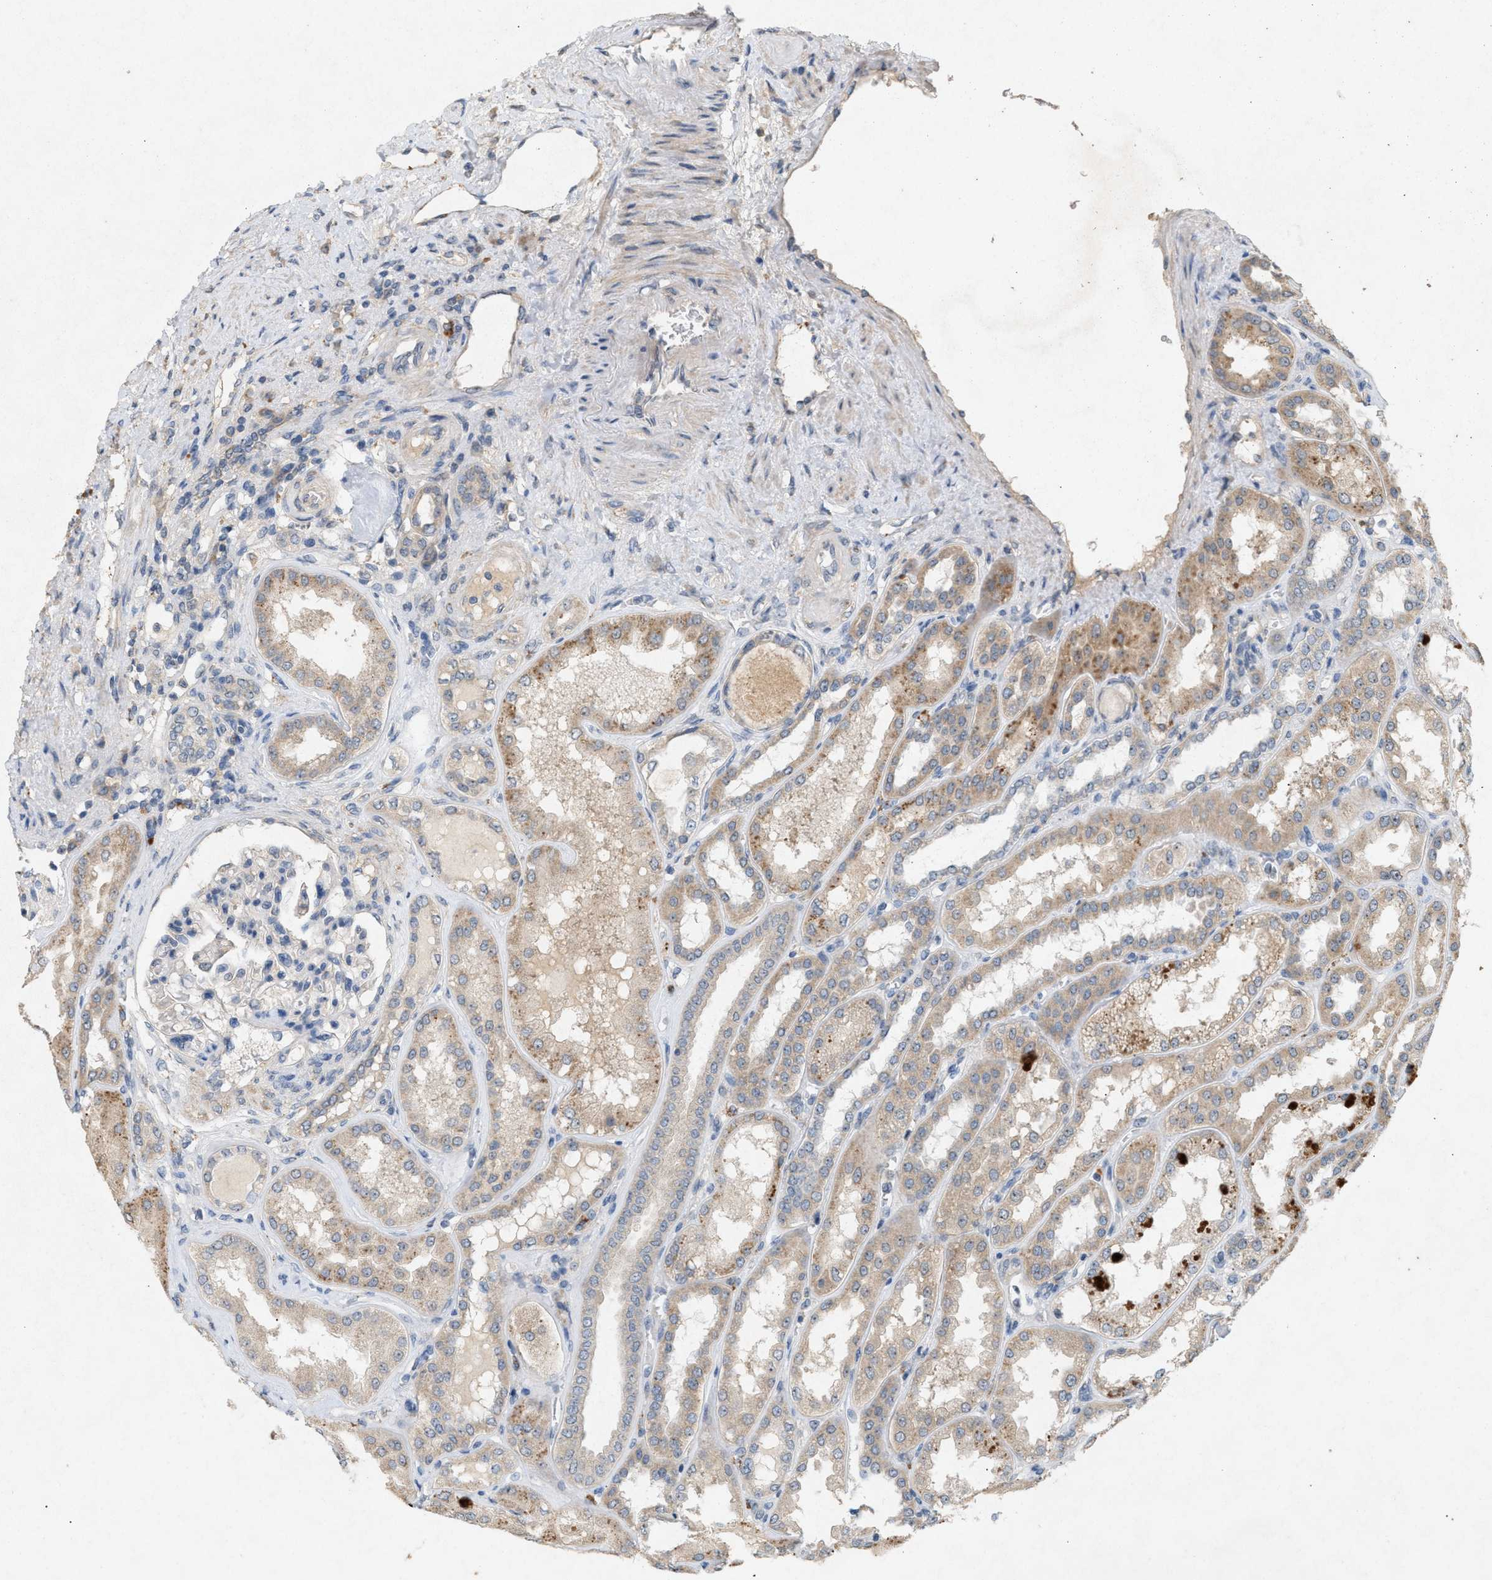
{"staining": {"intensity": "negative", "quantity": "none", "location": "none"}, "tissue": "kidney", "cell_type": "Cells in glomeruli", "image_type": "normal", "snomed": [{"axis": "morphology", "description": "Normal tissue, NOS"}, {"axis": "topography", "description": "Kidney"}], "caption": "The IHC photomicrograph has no significant expression in cells in glomeruli of kidney.", "gene": "DCAF7", "patient": {"sex": "female", "age": 56}}